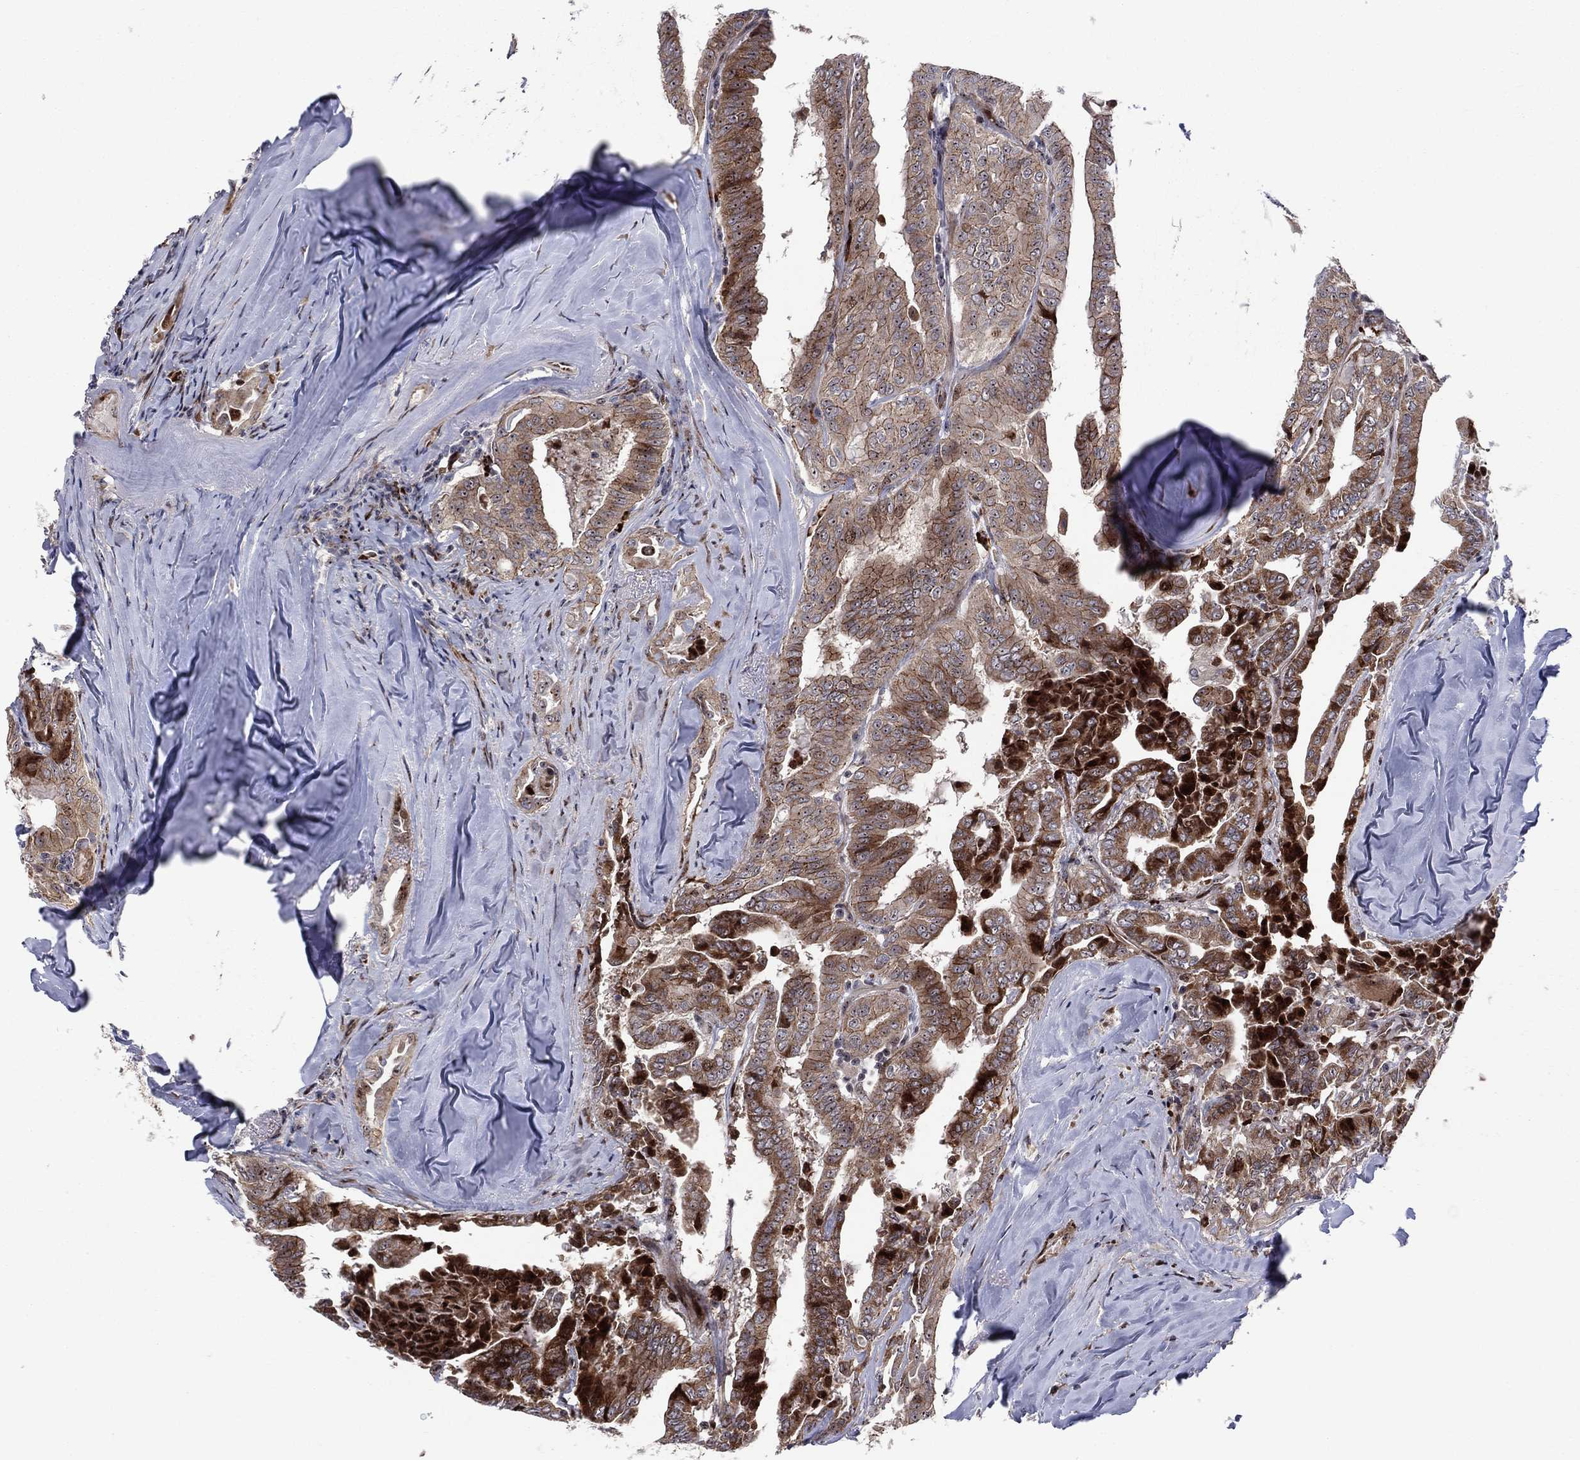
{"staining": {"intensity": "strong", "quantity": "25%-75%", "location": "cytoplasmic/membranous"}, "tissue": "thyroid cancer", "cell_type": "Tumor cells", "image_type": "cancer", "snomed": [{"axis": "morphology", "description": "Papillary adenocarcinoma, NOS"}, {"axis": "topography", "description": "Thyroid gland"}], "caption": "Immunohistochemical staining of human thyroid papillary adenocarcinoma displays strong cytoplasmic/membranous protein expression in approximately 25%-75% of tumor cells.", "gene": "VHL", "patient": {"sex": "female", "age": 68}}